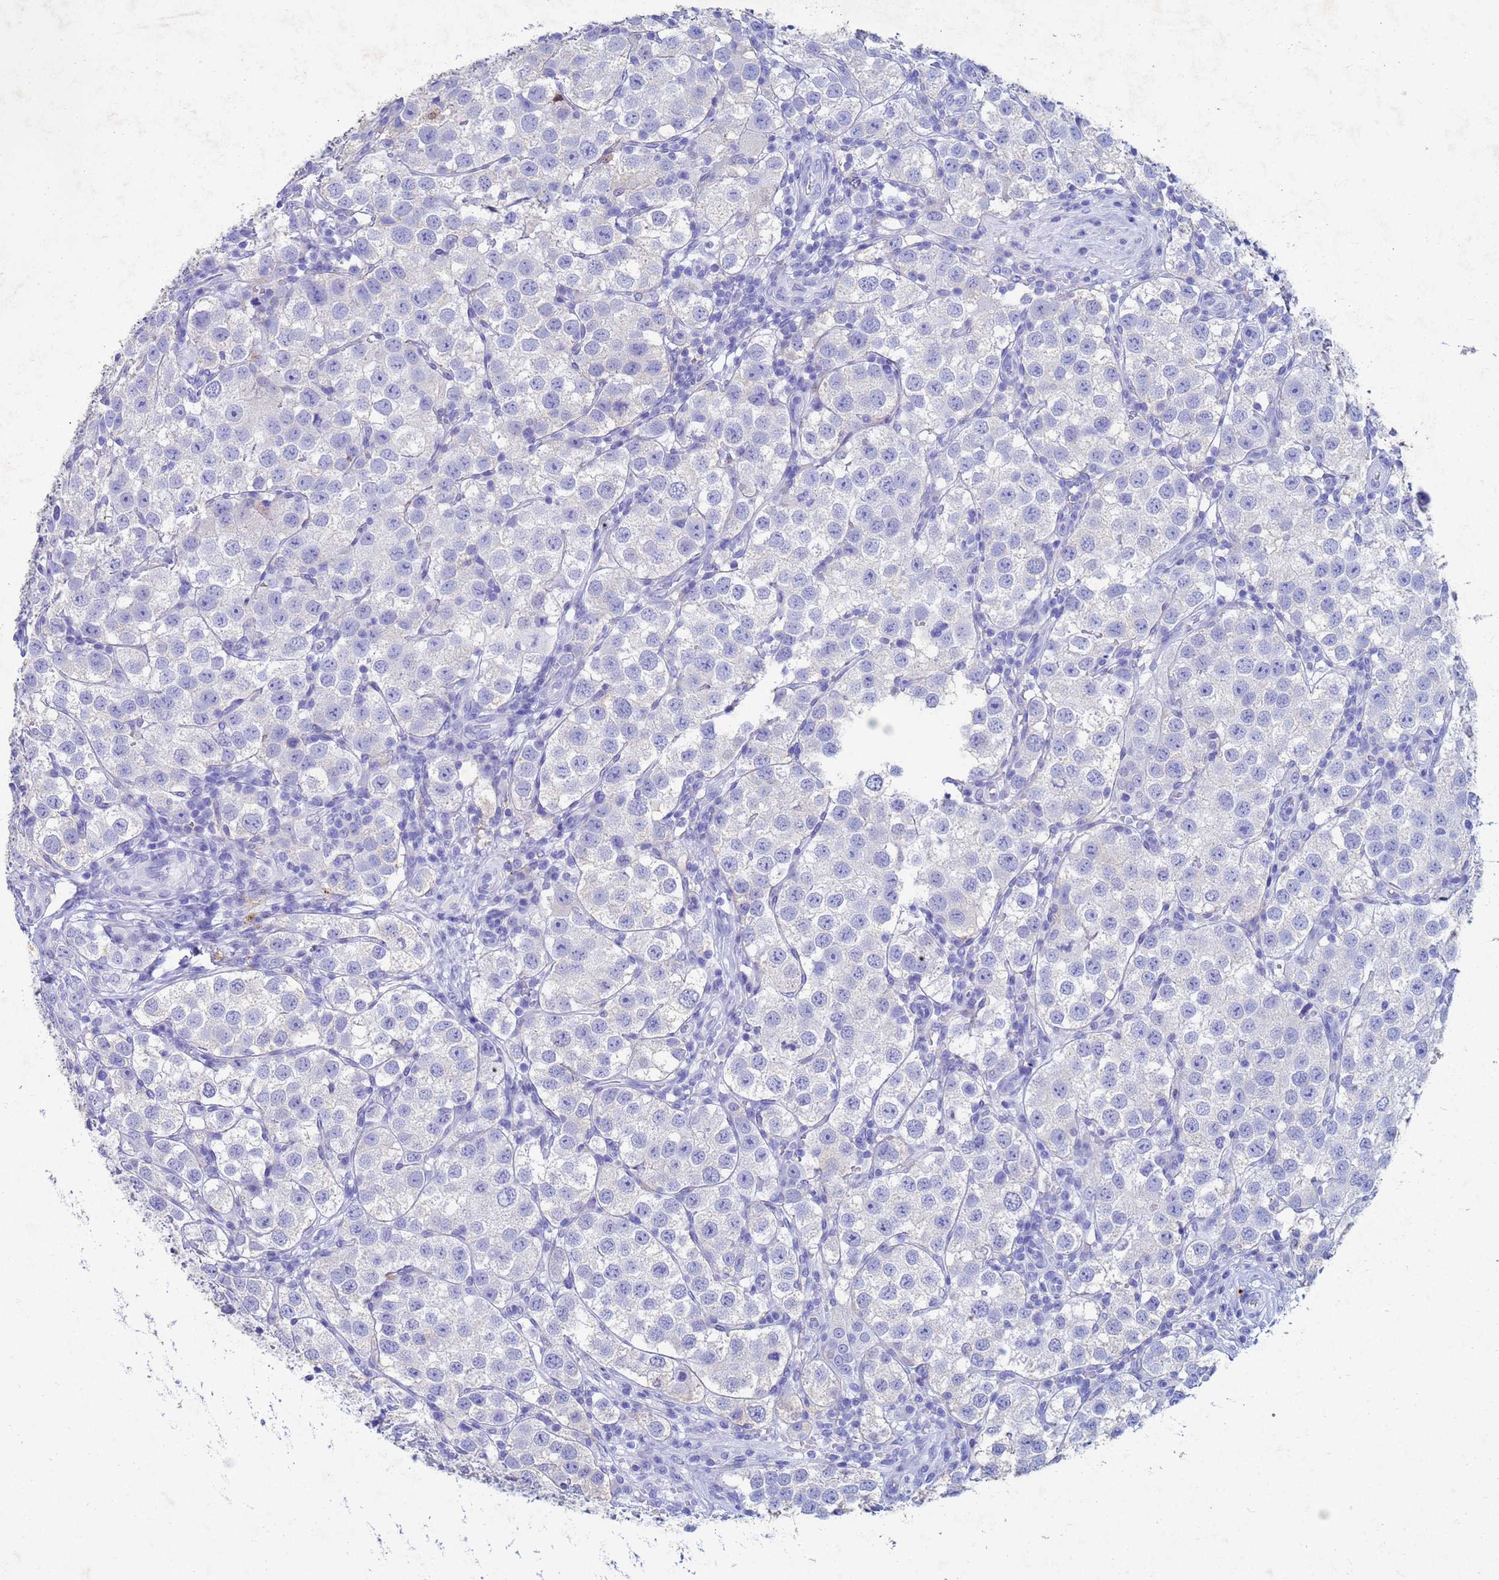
{"staining": {"intensity": "negative", "quantity": "none", "location": "none"}, "tissue": "testis cancer", "cell_type": "Tumor cells", "image_type": "cancer", "snomed": [{"axis": "morphology", "description": "Seminoma, NOS"}, {"axis": "topography", "description": "Testis"}], "caption": "High power microscopy image of an IHC micrograph of seminoma (testis), revealing no significant positivity in tumor cells.", "gene": "CSTB", "patient": {"sex": "male", "age": 37}}